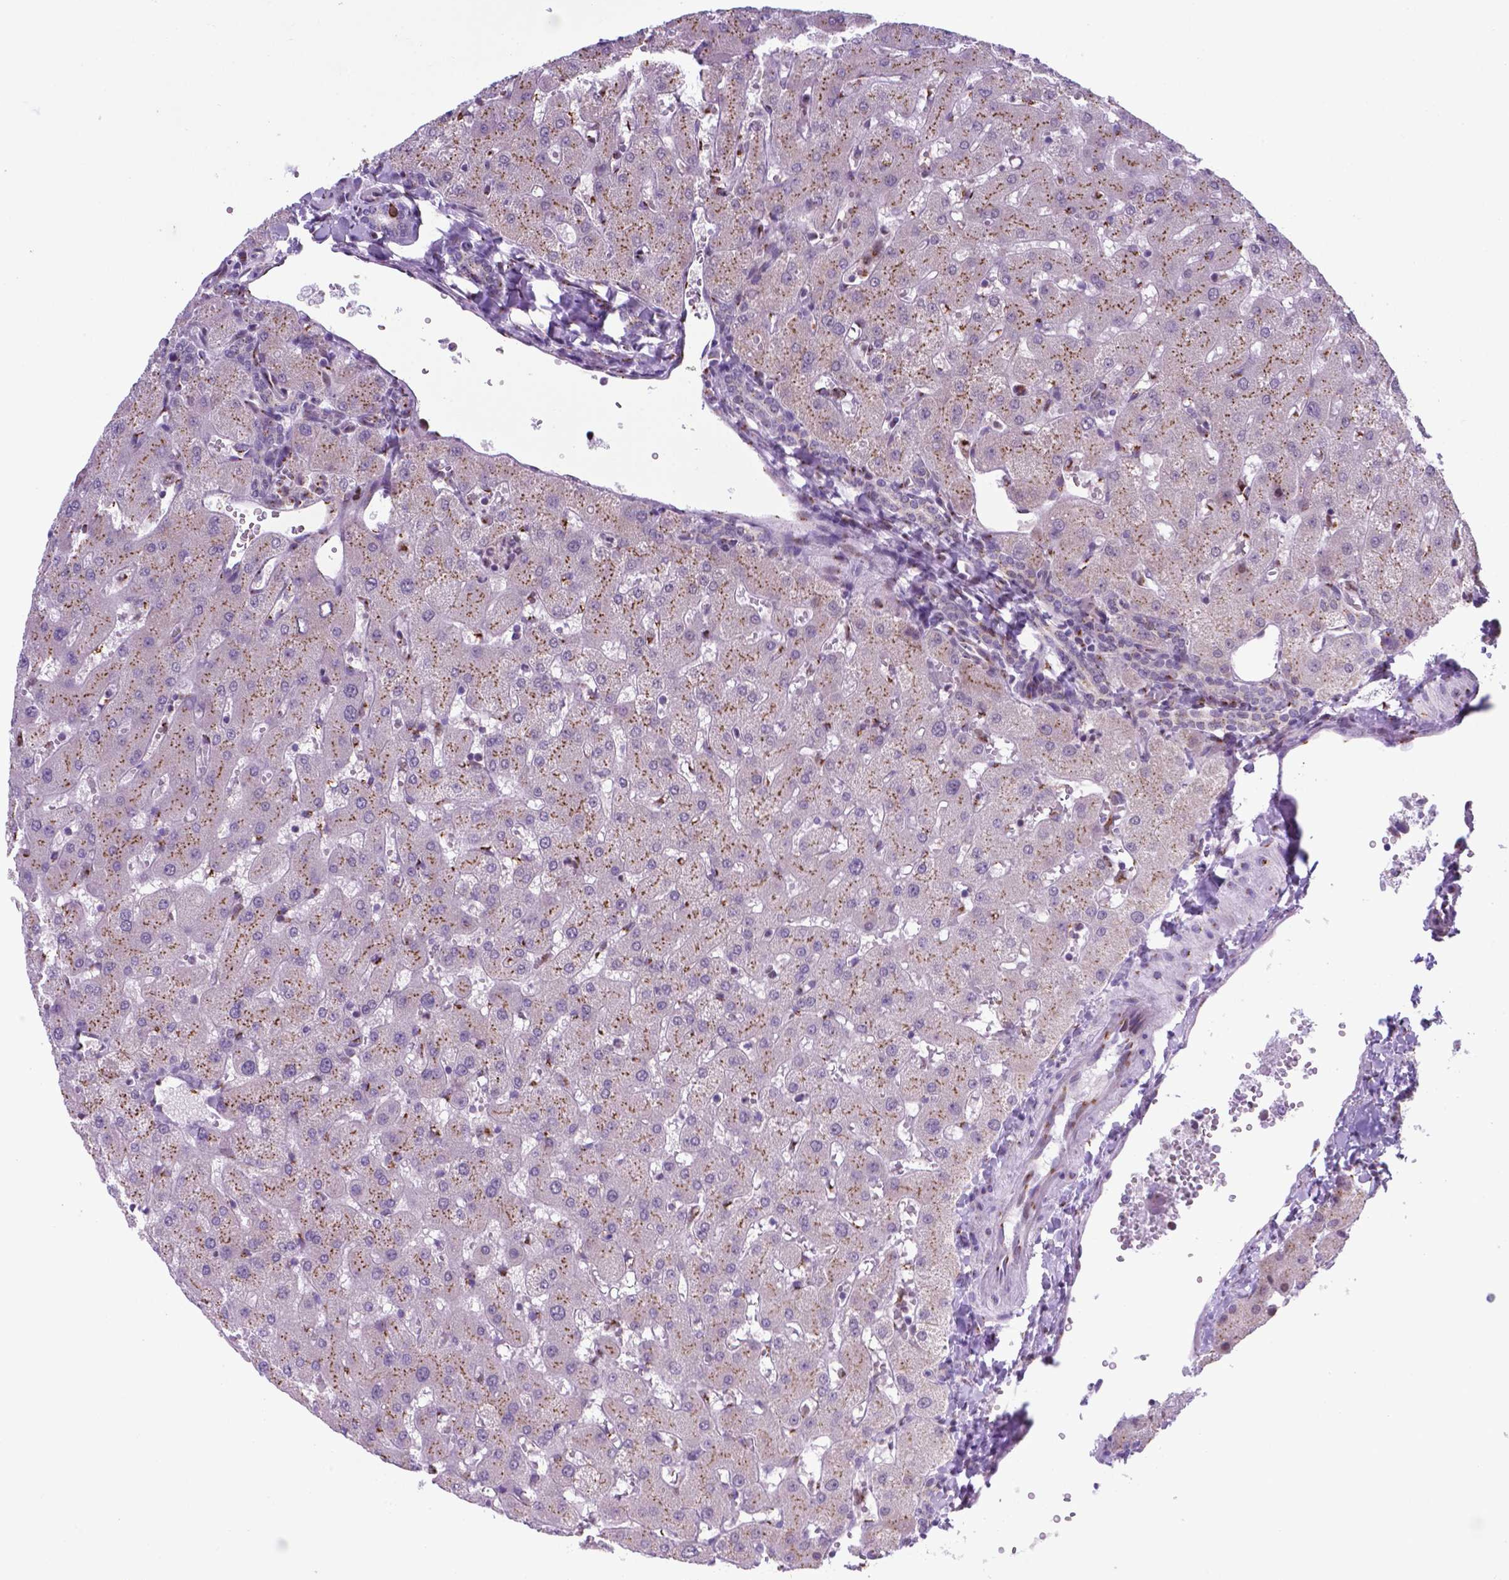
{"staining": {"intensity": "negative", "quantity": "none", "location": "none"}, "tissue": "liver", "cell_type": "Cholangiocytes", "image_type": "normal", "snomed": [{"axis": "morphology", "description": "Normal tissue, NOS"}, {"axis": "topography", "description": "Liver"}], "caption": "Immunohistochemistry micrograph of normal liver: liver stained with DAB (3,3'-diaminobenzidine) exhibits no significant protein staining in cholangiocytes.", "gene": "MRPL10", "patient": {"sex": "female", "age": 63}}